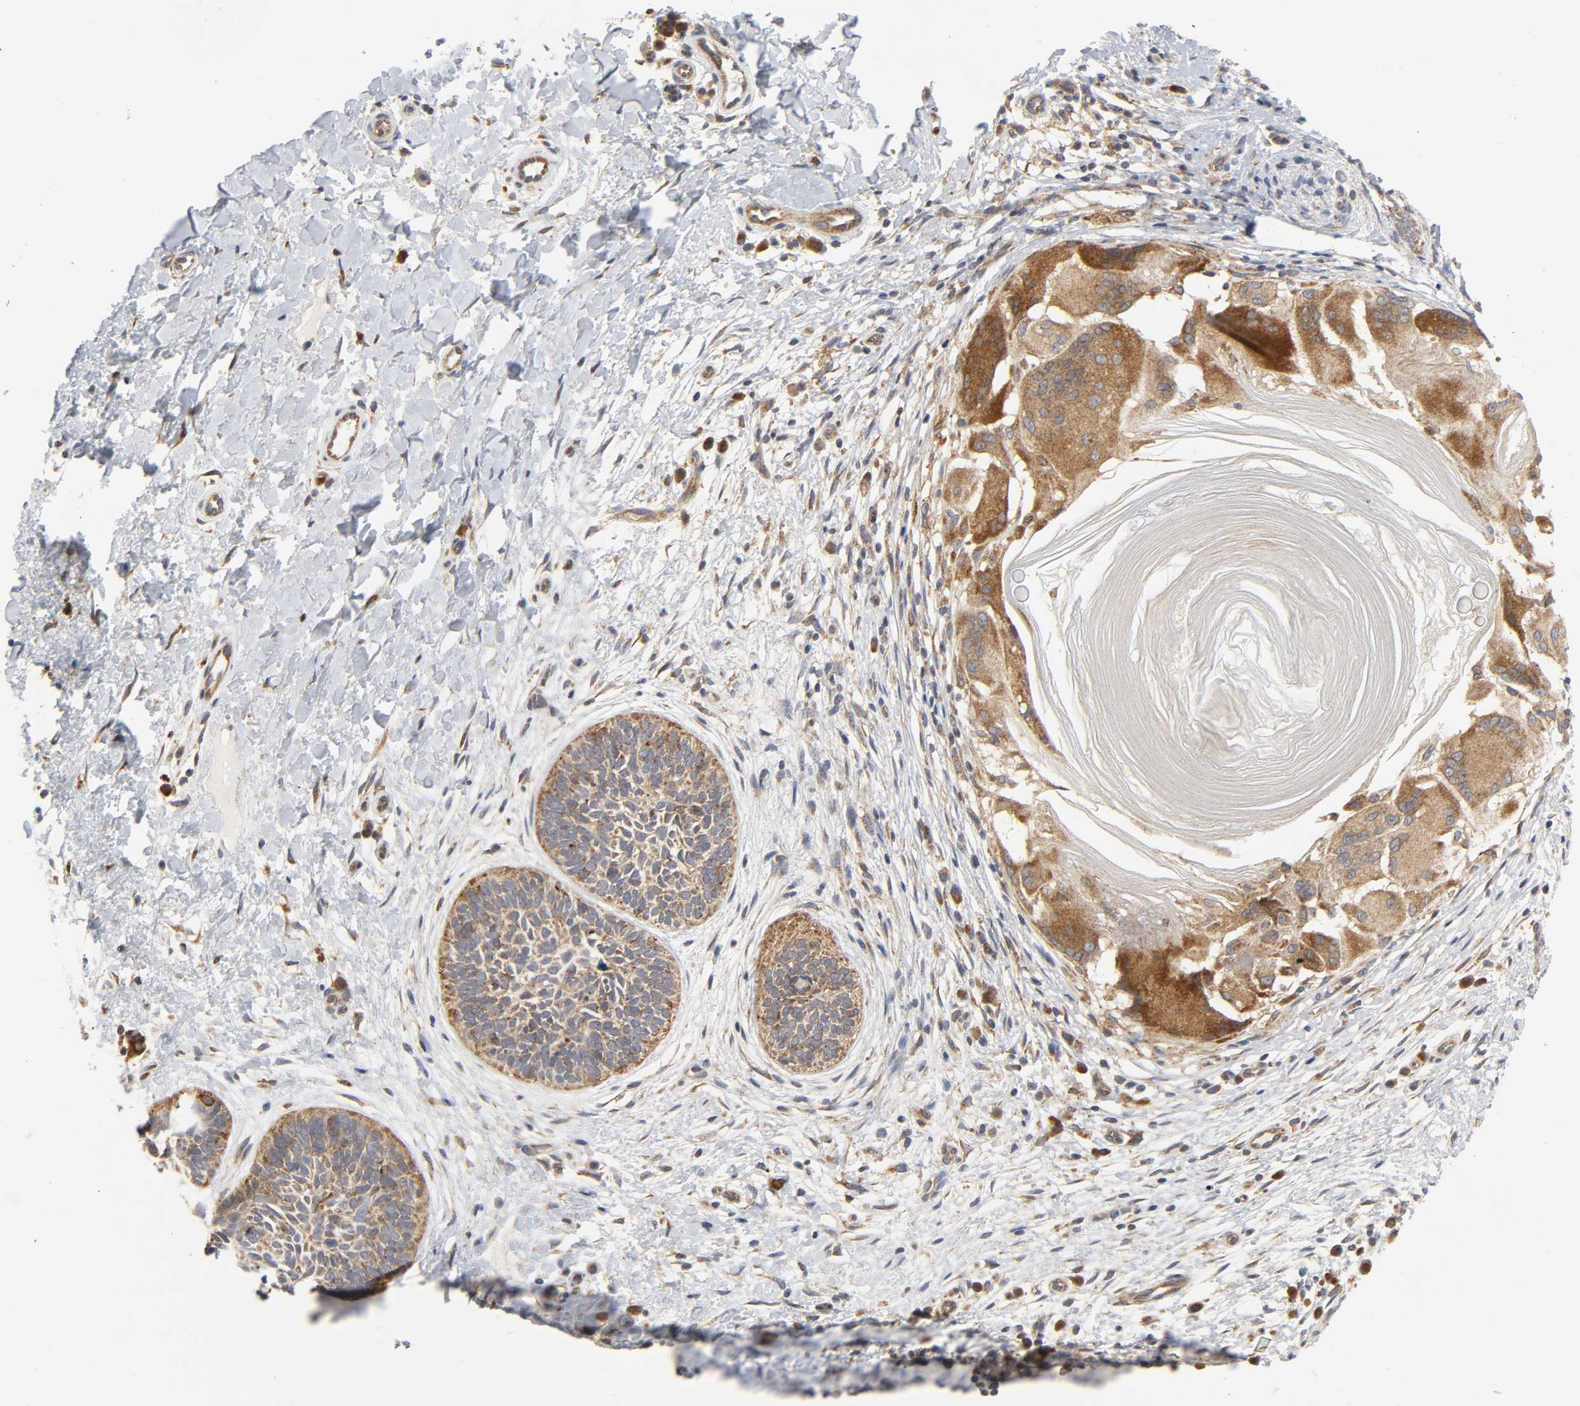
{"staining": {"intensity": "moderate", "quantity": ">75%", "location": "cytoplasmic/membranous"}, "tissue": "skin cancer", "cell_type": "Tumor cells", "image_type": "cancer", "snomed": [{"axis": "morphology", "description": "Basal cell carcinoma"}, {"axis": "topography", "description": "Skin"}], "caption": "Moderate cytoplasmic/membranous protein positivity is appreciated in about >75% of tumor cells in skin cancer (basal cell carcinoma).", "gene": "BAX", "patient": {"sex": "female", "age": 79}}